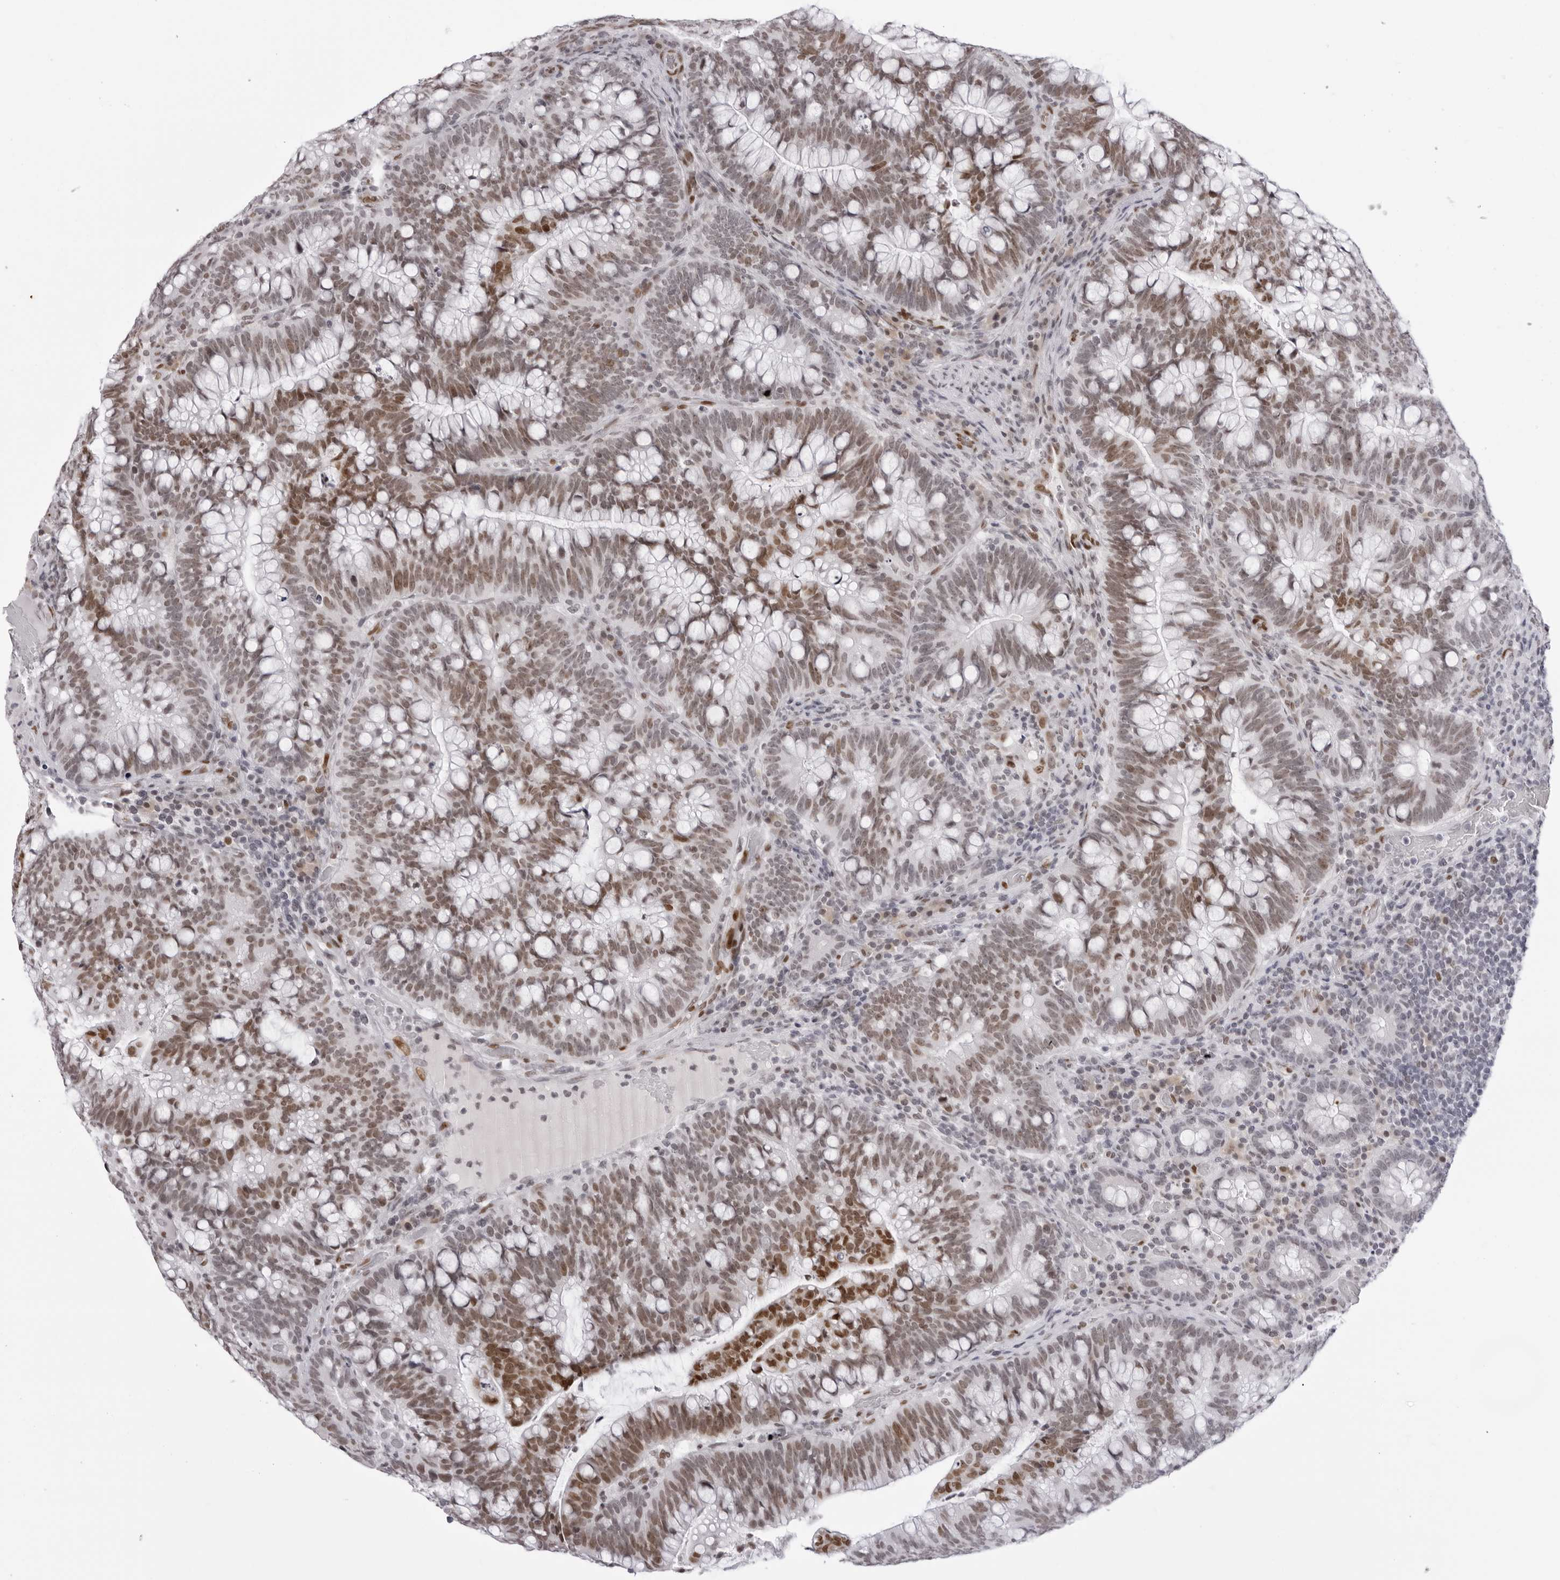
{"staining": {"intensity": "moderate", "quantity": "25%-75%", "location": "nuclear"}, "tissue": "colorectal cancer", "cell_type": "Tumor cells", "image_type": "cancer", "snomed": [{"axis": "morphology", "description": "Adenocarcinoma, NOS"}, {"axis": "topography", "description": "Colon"}], "caption": "A high-resolution histopathology image shows IHC staining of adenocarcinoma (colorectal), which shows moderate nuclear staining in approximately 25%-75% of tumor cells.", "gene": "MAFK", "patient": {"sex": "female", "age": 66}}